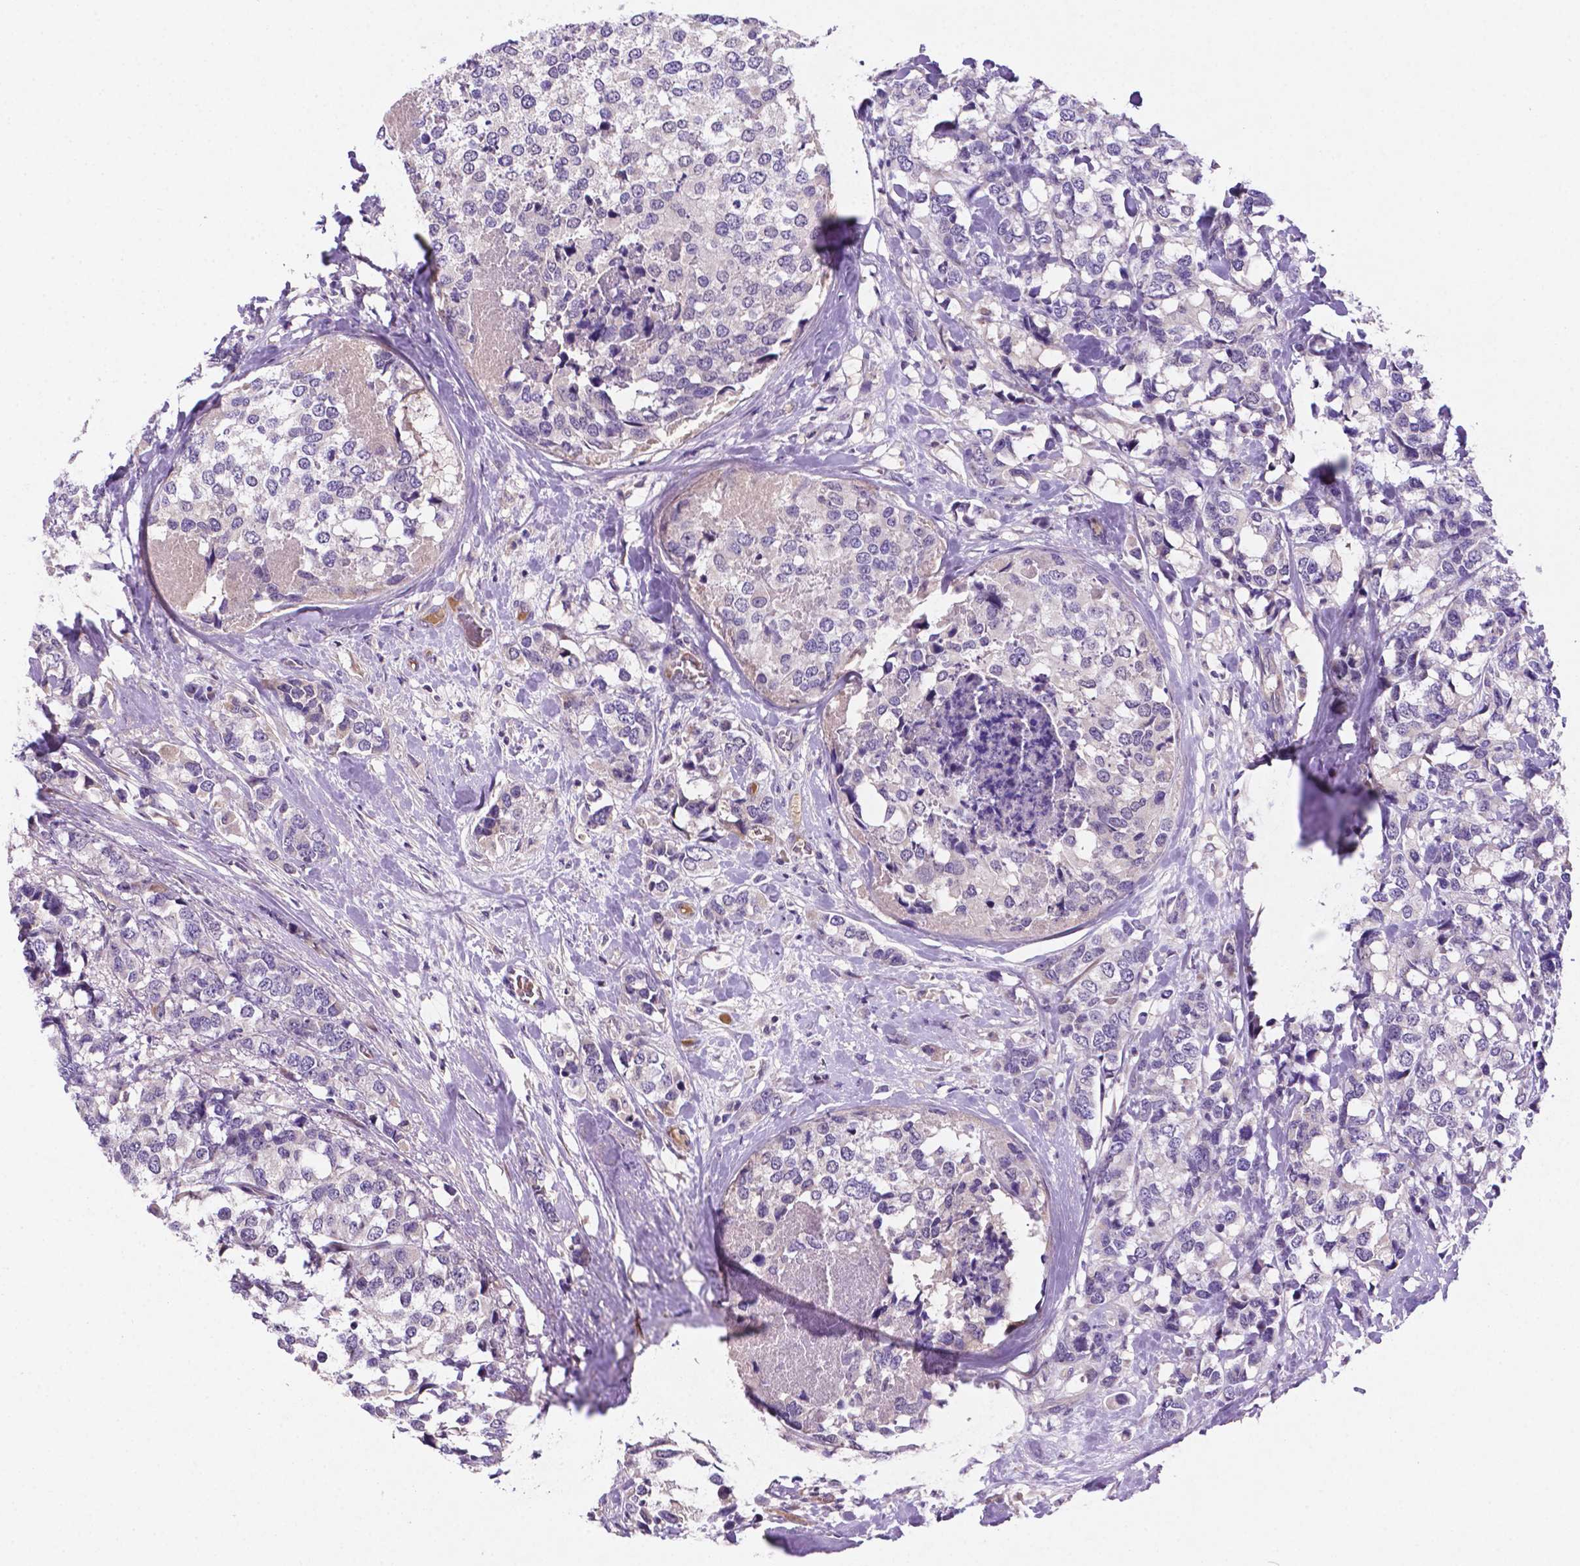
{"staining": {"intensity": "negative", "quantity": "none", "location": "none"}, "tissue": "breast cancer", "cell_type": "Tumor cells", "image_type": "cancer", "snomed": [{"axis": "morphology", "description": "Lobular carcinoma"}, {"axis": "topography", "description": "Breast"}], "caption": "Photomicrograph shows no protein positivity in tumor cells of breast lobular carcinoma tissue.", "gene": "TM4SF20", "patient": {"sex": "female", "age": 59}}